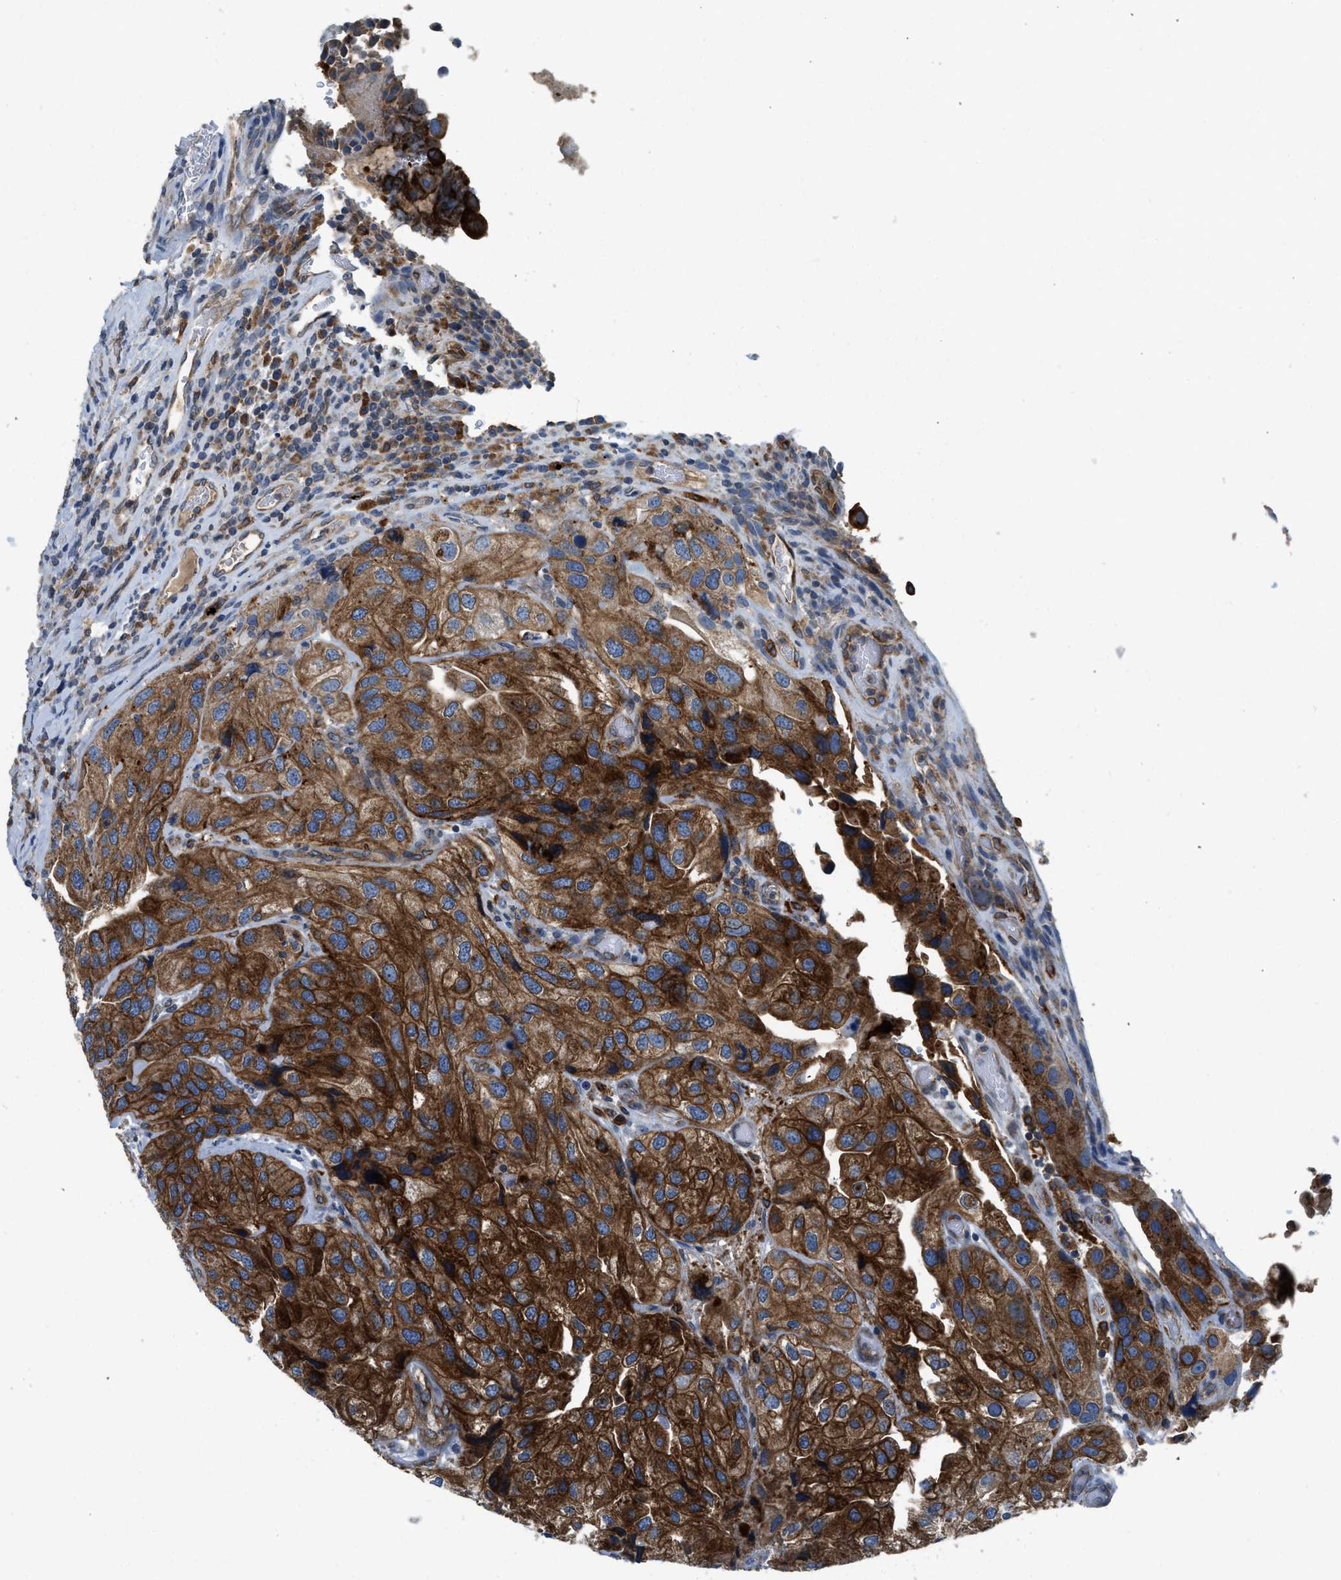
{"staining": {"intensity": "strong", "quantity": ">75%", "location": "cytoplasmic/membranous"}, "tissue": "urothelial cancer", "cell_type": "Tumor cells", "image_type": "cancer", "snomed": [{"axis": "morphology", "description": "Urothelial carcinoma, High grade"}, {"axis": "topography", "description": "Urinary bladder"}], "caption": "This is an image of IHC staining of urothelial cancer, which shows strong expression in the cytoplasmic/membranous of tumor cells.", "gene": "BCAP31", "patient": {"sex": "female", "age": 64}}